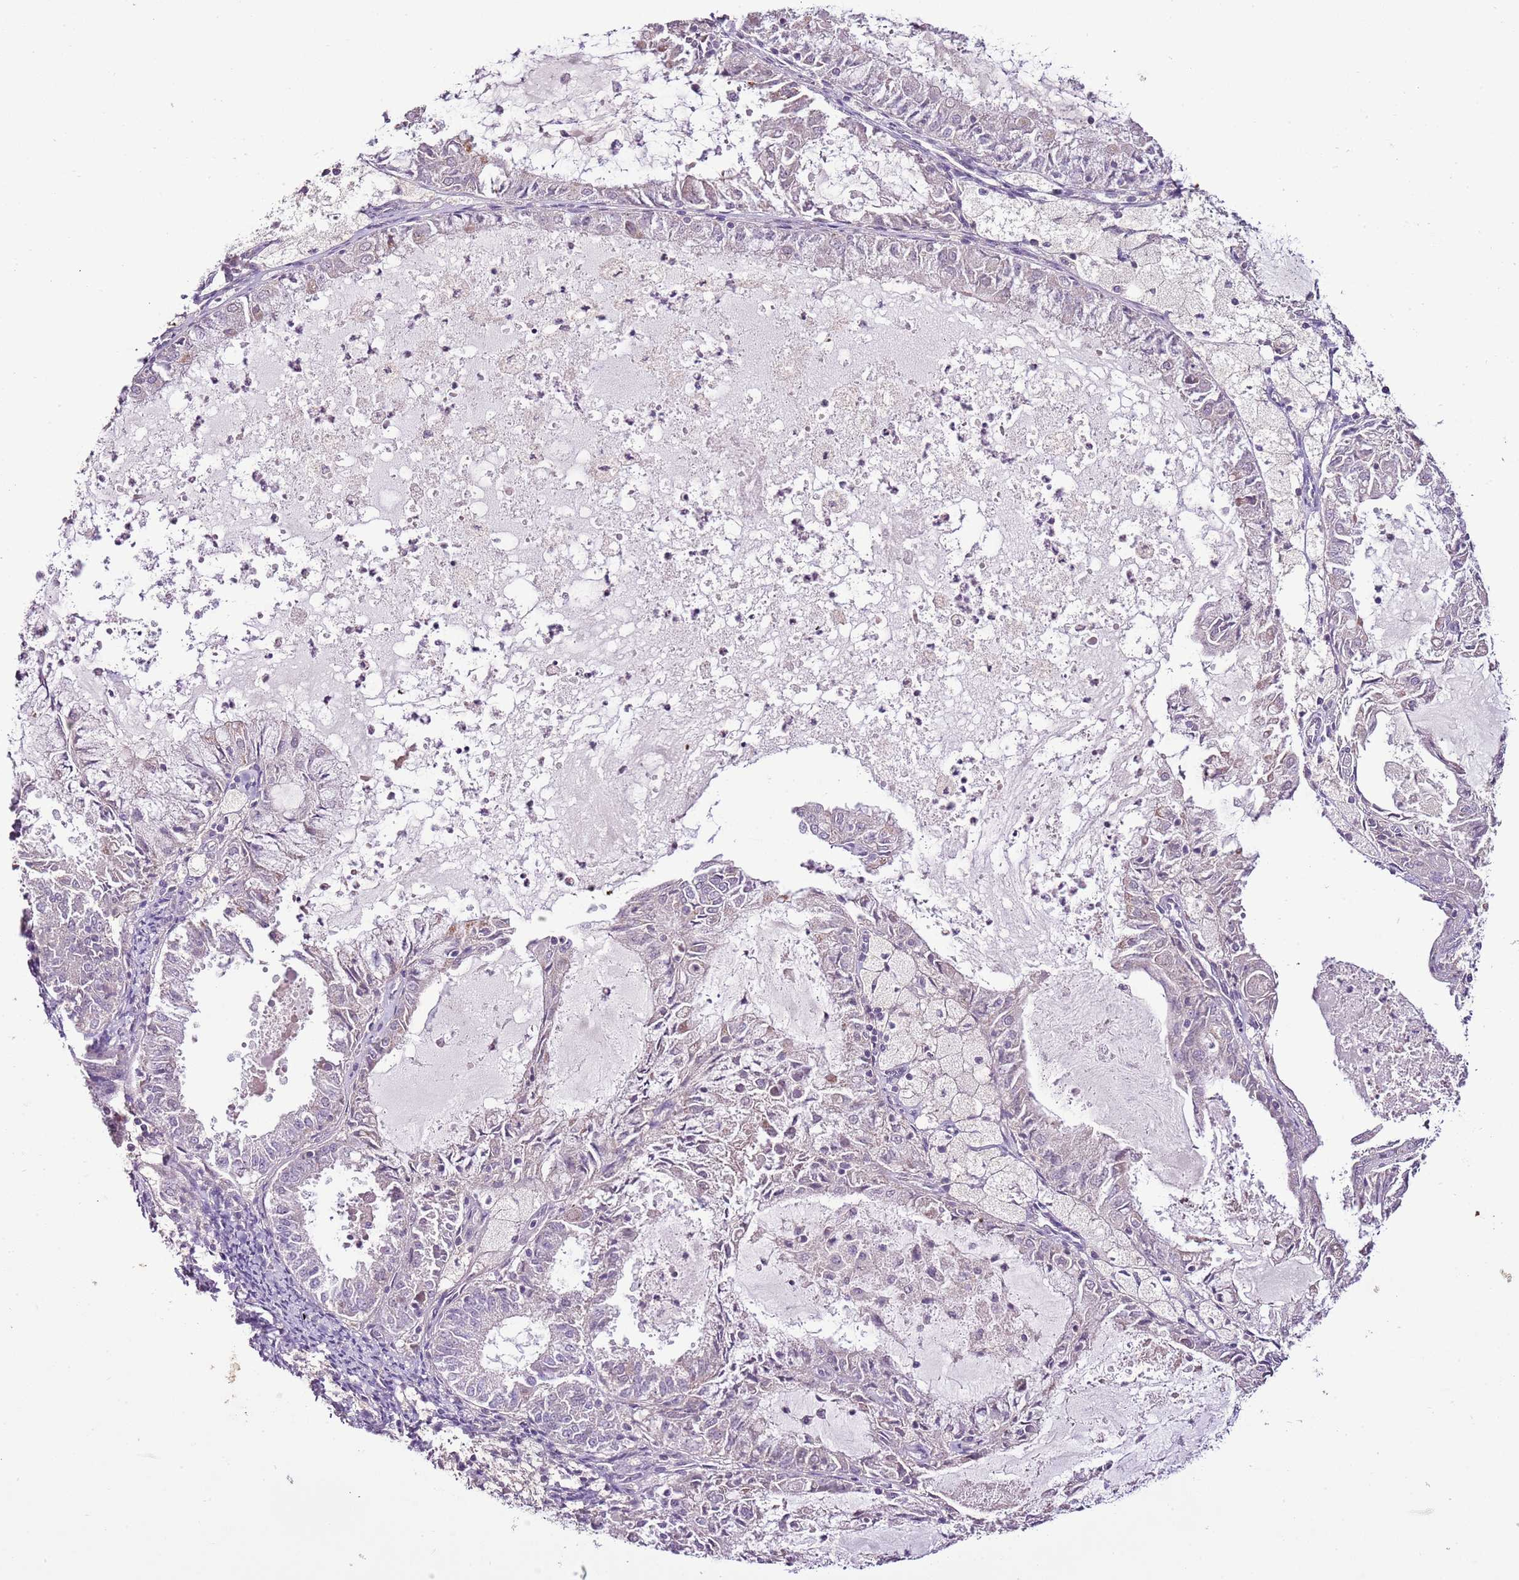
{"staining": {"intensity": "negative", "quantity": "none", "location": "none"}, "tissue": "endometrial cancer", "cell_type": "Tumor cells", "image_type": "cancer", "snomed": [{"axis": "morphology", "description": "Adenocarcinoma, NOS"}, {"axis": "topography", "description": "Endometrium"}], "caption": "IHC photomicrograph of neoplastic tissue: endometrial adenocarcinoma stained with DAB exhibits no significant protein positivity in tumor cells.", "gene": "CMKLR1", "patient": {"sex": "female", "age": 57}}